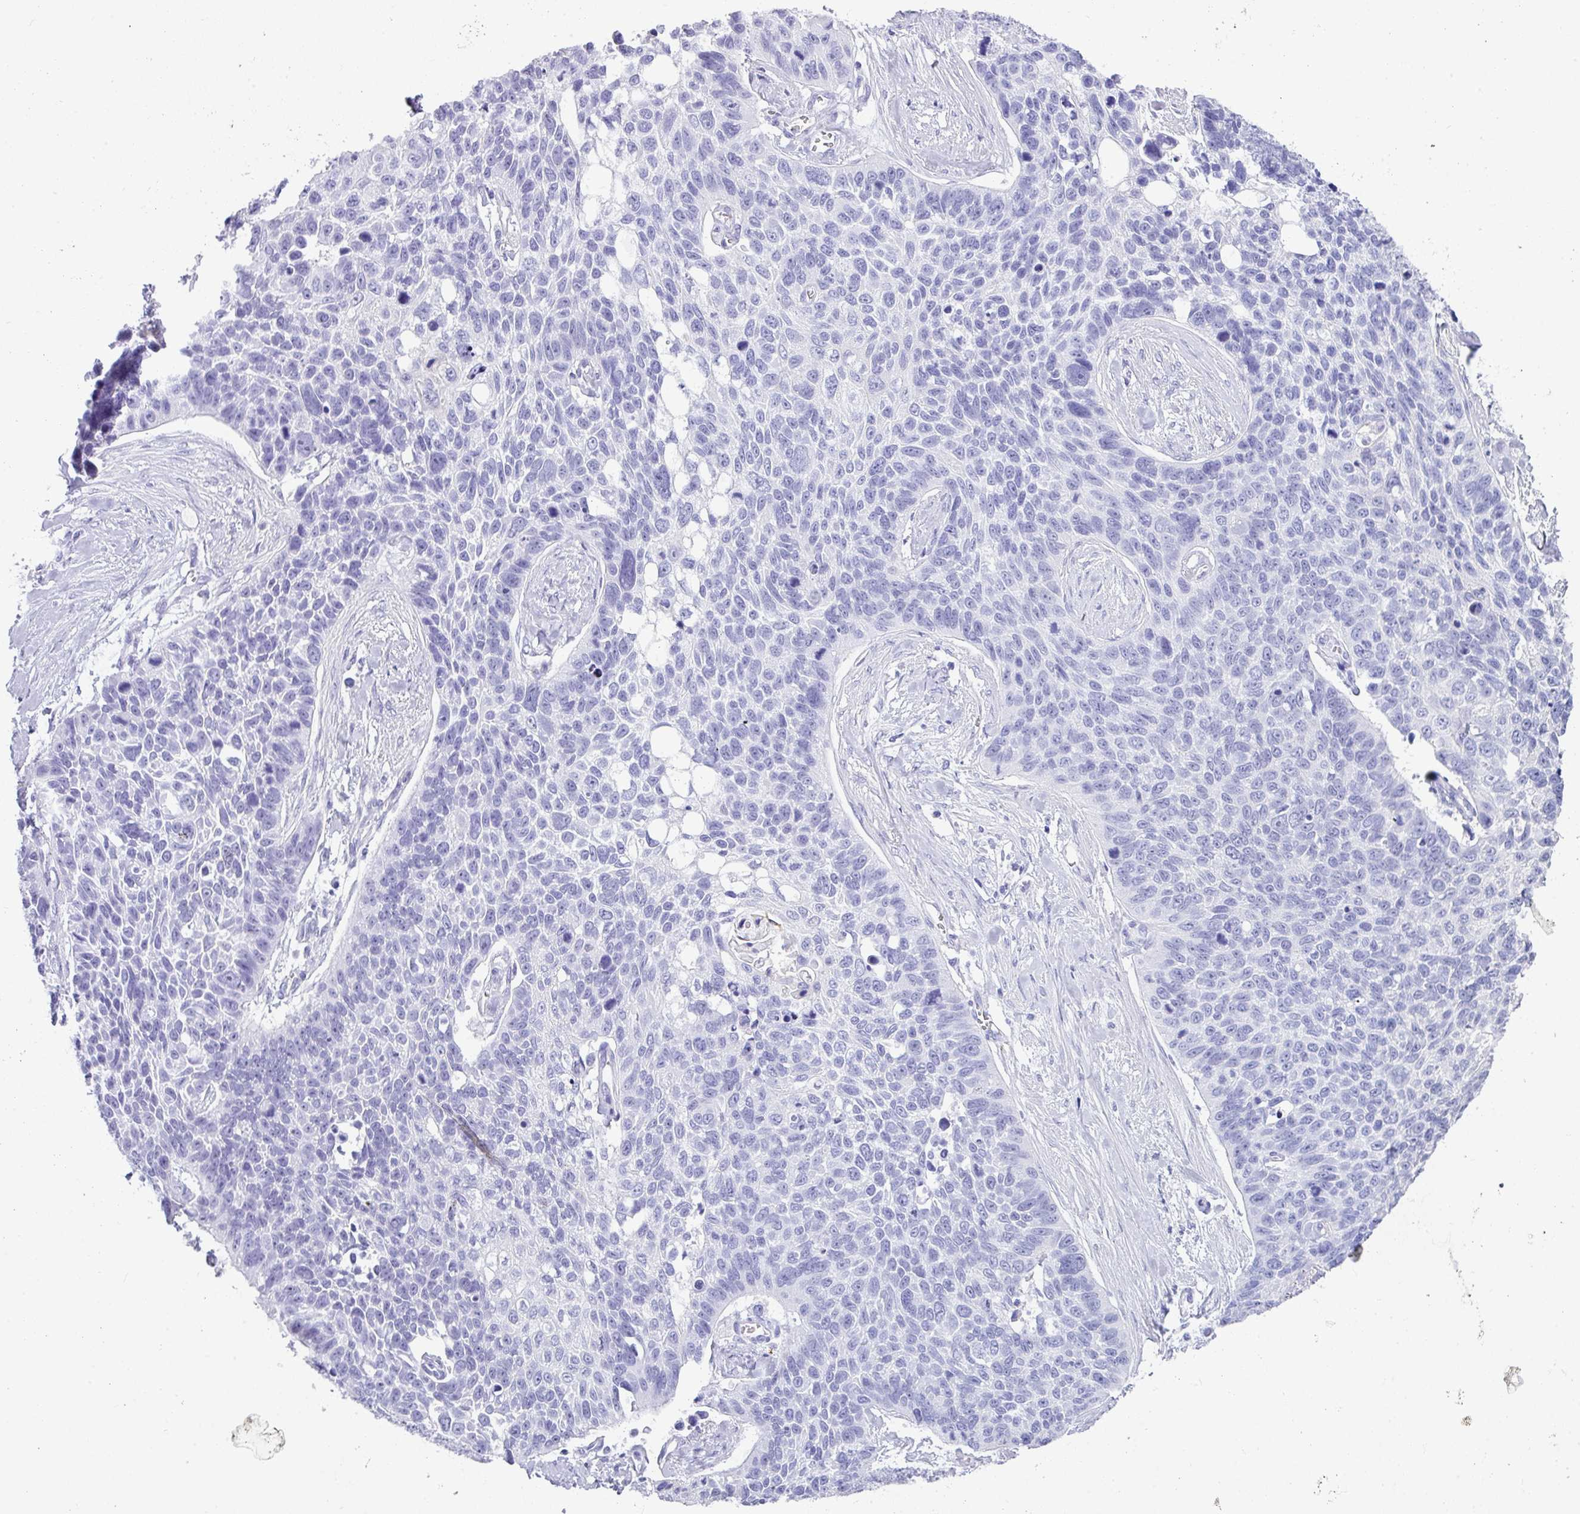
{"staining": {"intensity": "negative", "quantity": "none", "location": "none"}, "tissue": "lung cancer", "cell_type": "Tumor cells", "image_type": "cancer", "snomed": [{"axis": "morphology", "description": "Squamous cell carcinoma, NOS"}, {"axis": "topography", "description": "Lung"}], "caption": "A histopathology image of human lung cancer (squamous cell carcinoma) is negative for staining in tumor cells.", "gene": "ZNF524", "patient": {"sex": "male", "age": 62}}